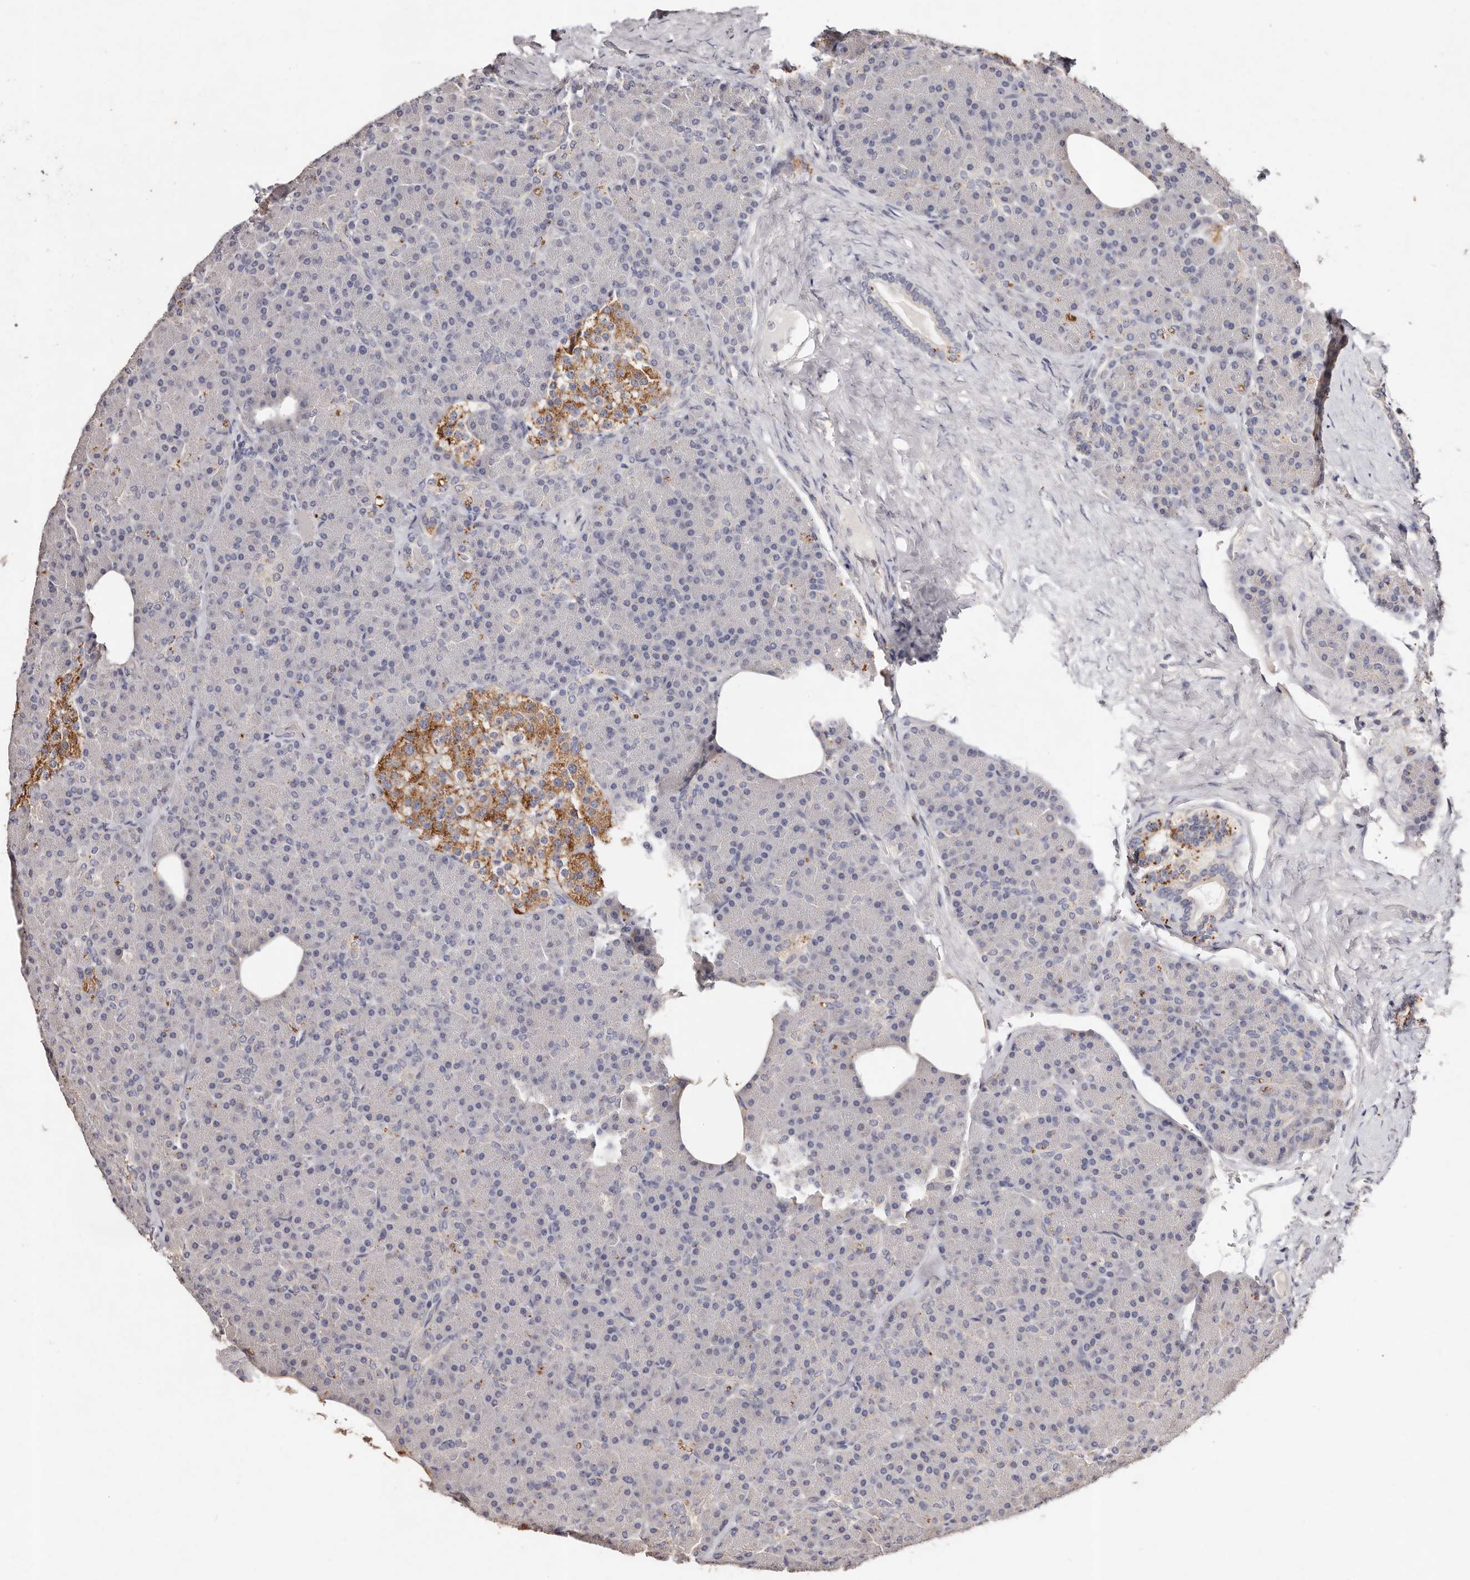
{"staining": {"intensity": "negative", "quantity": "none", "location": "none"}, "tissue": "pancreas", "cell_type": "Exocrine glandular cells", "image_type": "normal", "snomed": [{"axis": "morphology", "description": "Normal tissue, NOS"}, {"axis": "topography", "description": "Pancreas"}], "caption": "A photomicrograph of human pancreas is negative for staining in exocrine glandular cells. The staining was performed using DAB (3,3'-diaminobenzidine) to visualize the protein expression in brown, while the nuclei were stained in blue with hematoxylin (Magnification: 20x).", "gene": "THBS3", "patient": {"sex": "female", "age": 43}}